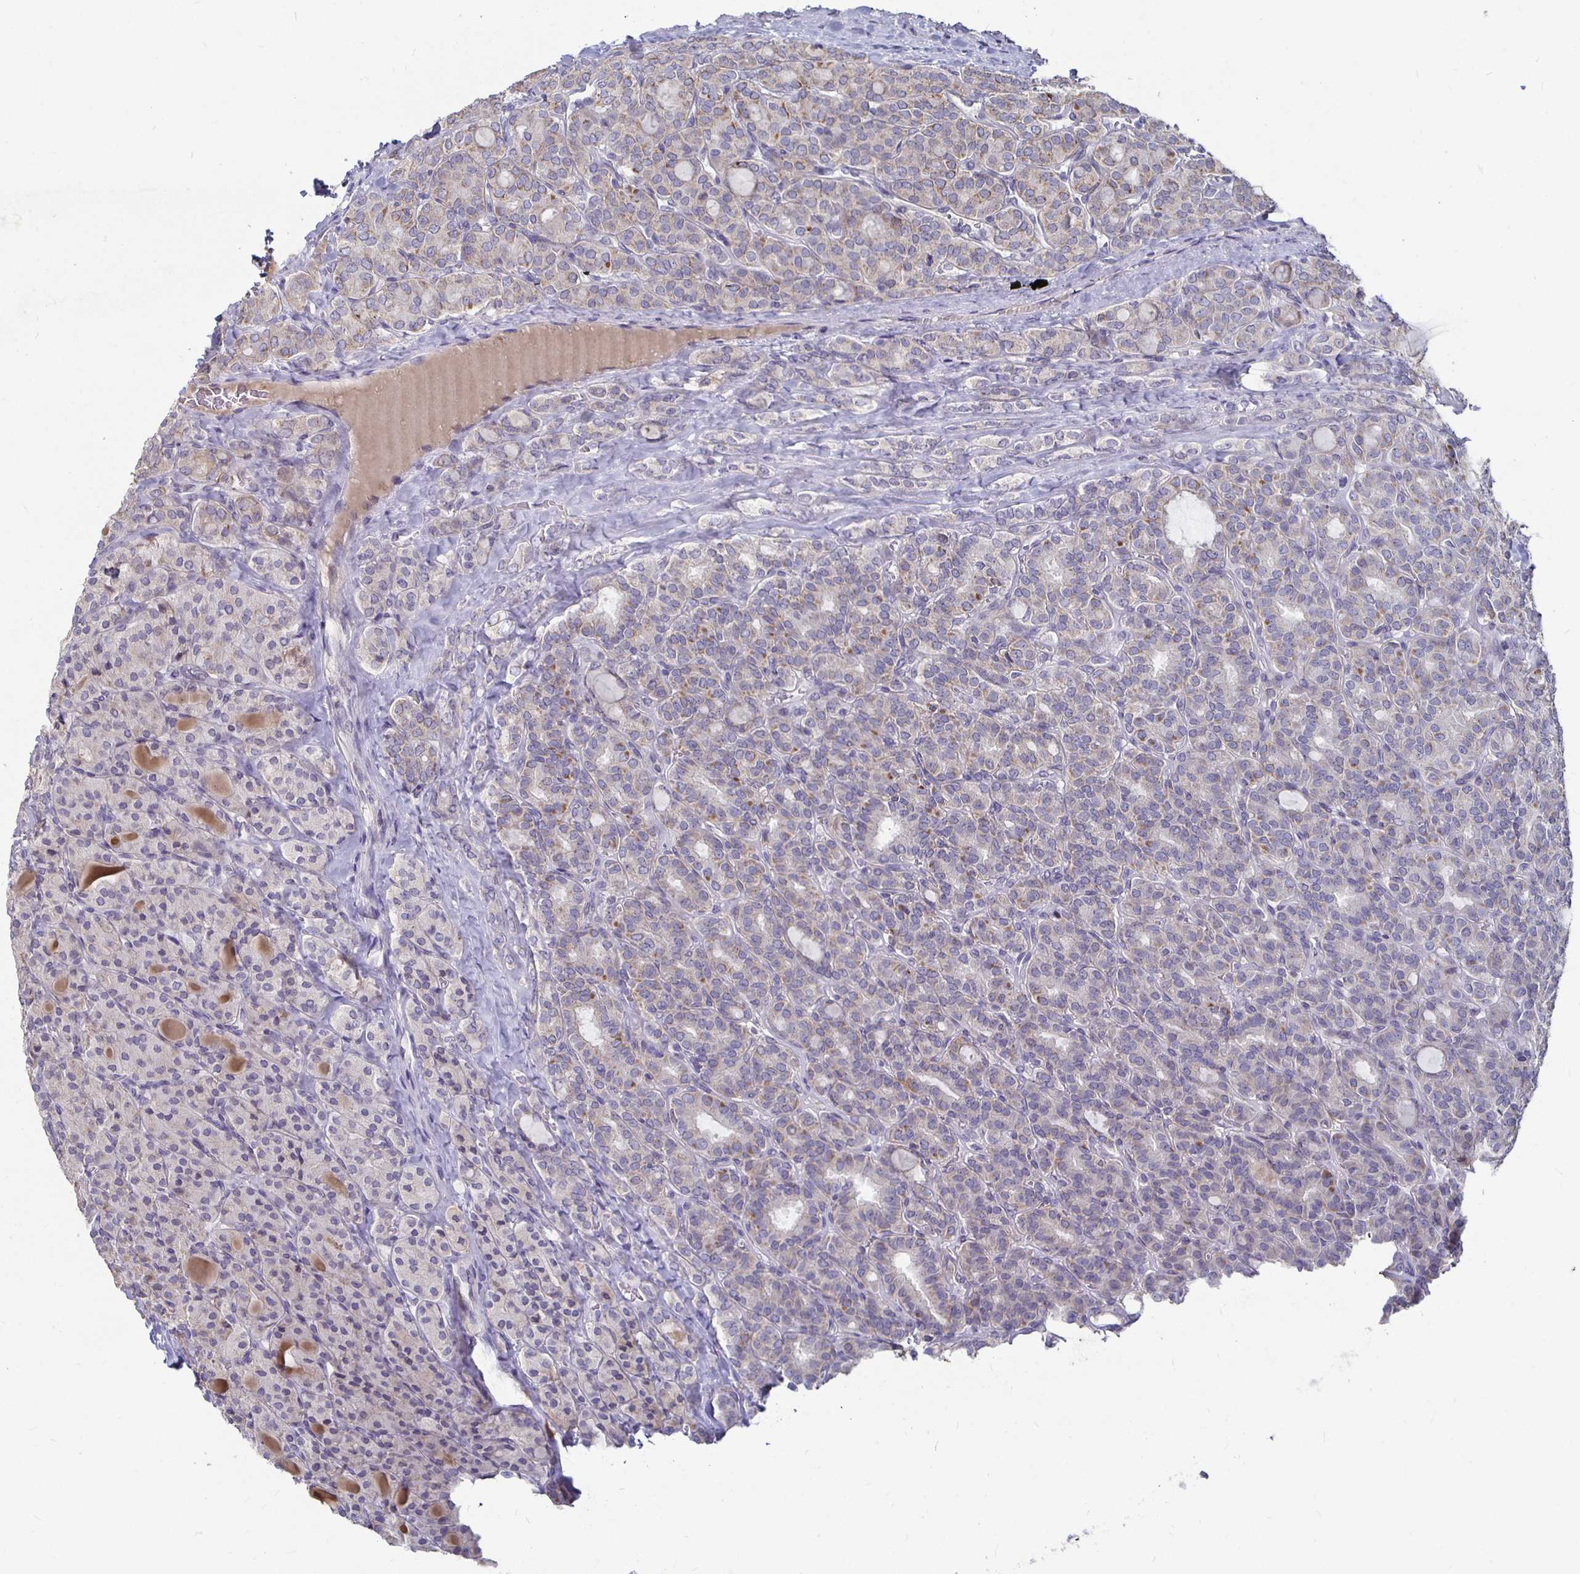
{"staining": {"intensity": "weak", "quantity": "<25%", "location": "cytoplasmic/membranous"}, "tissue": "thyroid cancer", "cell_type": "Tumor cells", "image_type": "cancer", "snomed": [{"axis": "morphology", "description": "Normal tissue, NOS"}, {"axis": "morphology", "description": "Follicular adenoma carcinoma, NOS"}, {"axis": "topography", "description": "Thyroid gland"}], "caption": "Immunohistochemistry (IHC) photomicrograph of neoplastic tissue: follicular adenoma carcinoma (thyroid) stained with DAB shows no significant protein staining in tumor cells.", "gene": "RNF144B", "patient": {"sex": "female", "age": 31}}